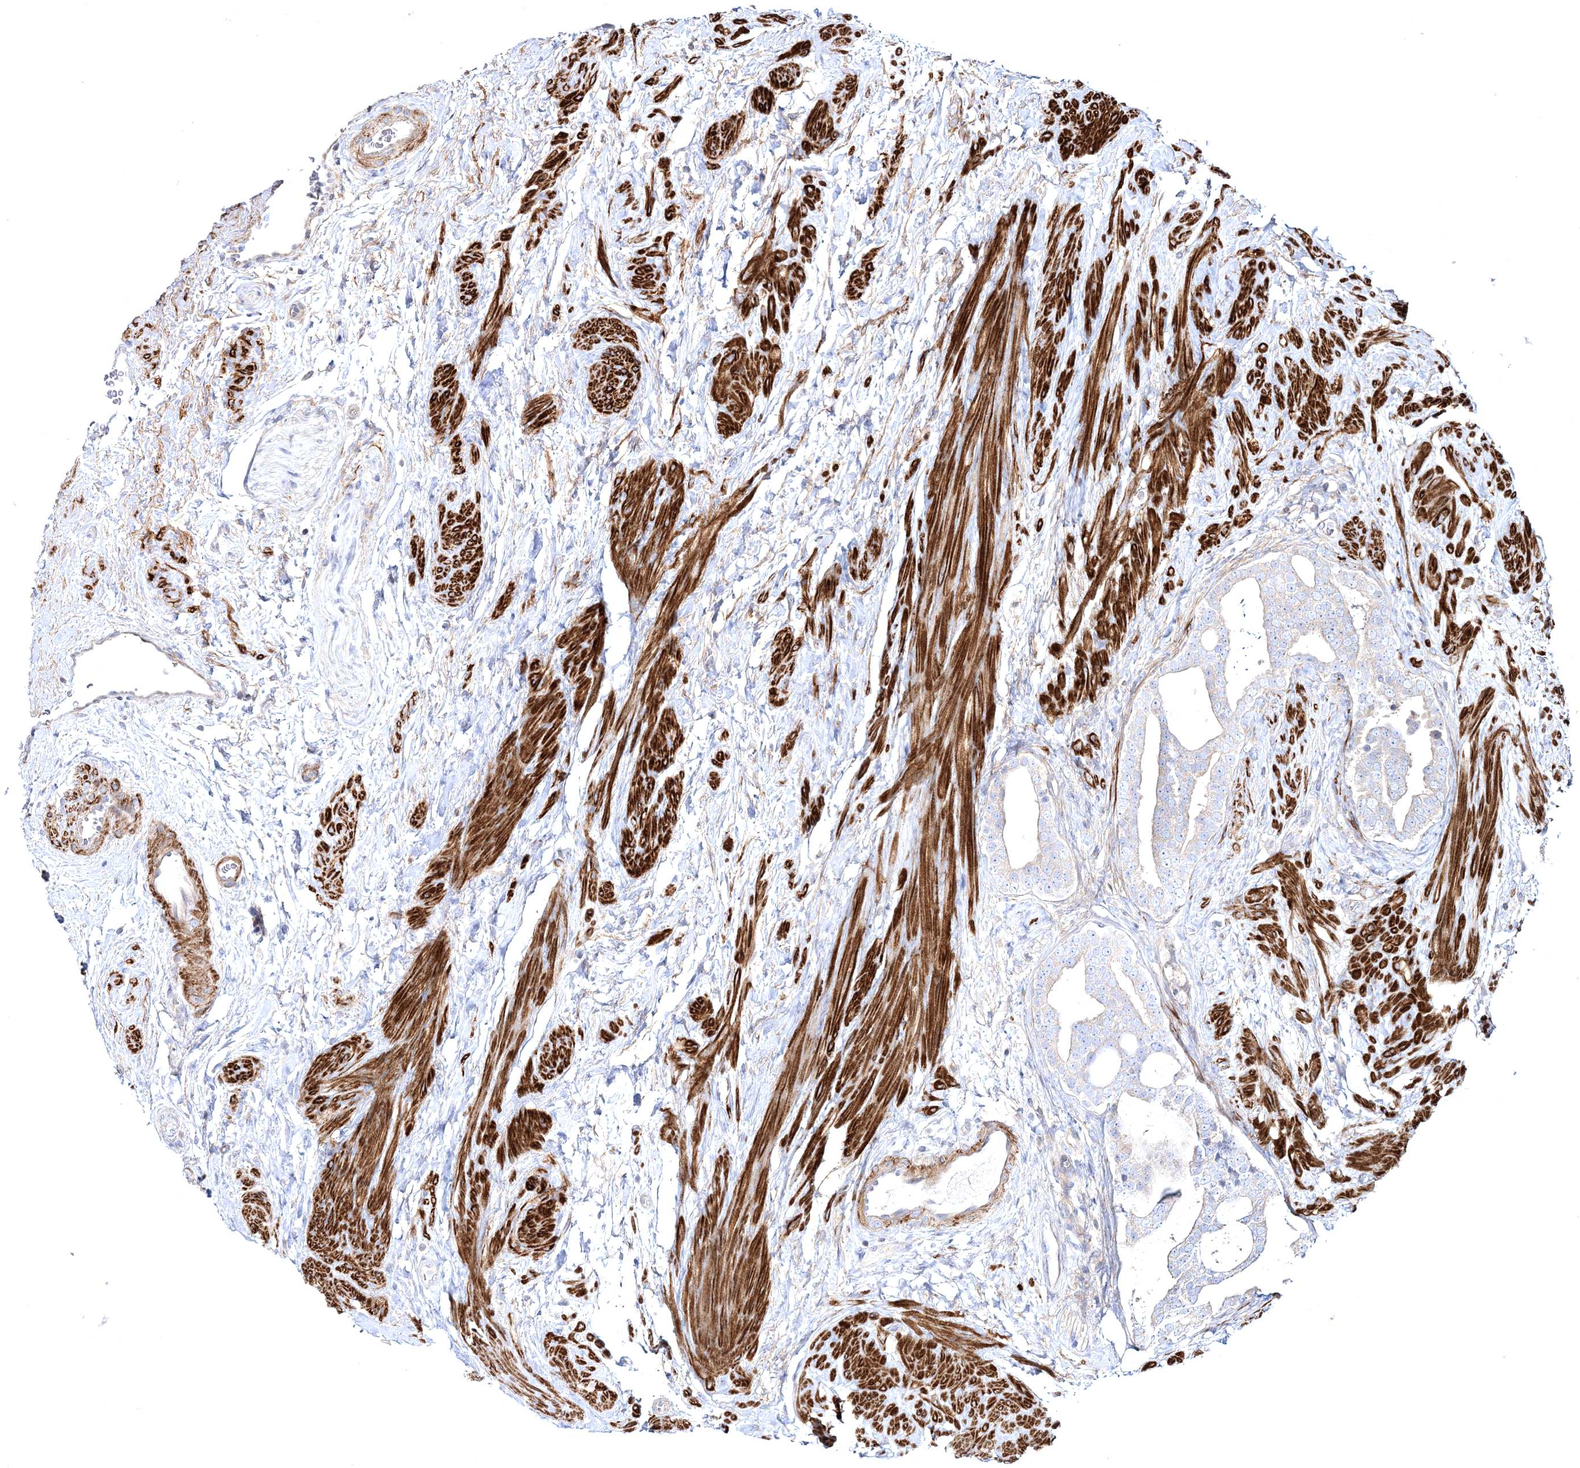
{"staining": {"intensity": "negative", "quantity": "none", "location": "none"}, "tissue": "prostate cancer", "cell_type": "Tumor cells", "image_type": "cancer", "snomed": [{"axis": "morphology", "description": "Adenocarcinoma, High grade"}, {"axis": "topography", "description": "Prostate"}], "caption": "Protein analysis of prostate cancer (high-grade adenocarcinoma) exhibits no significant expression in tumor cells.", "gene": "ZSWIM6", "patient": {"sex": "male", "age": 56}}